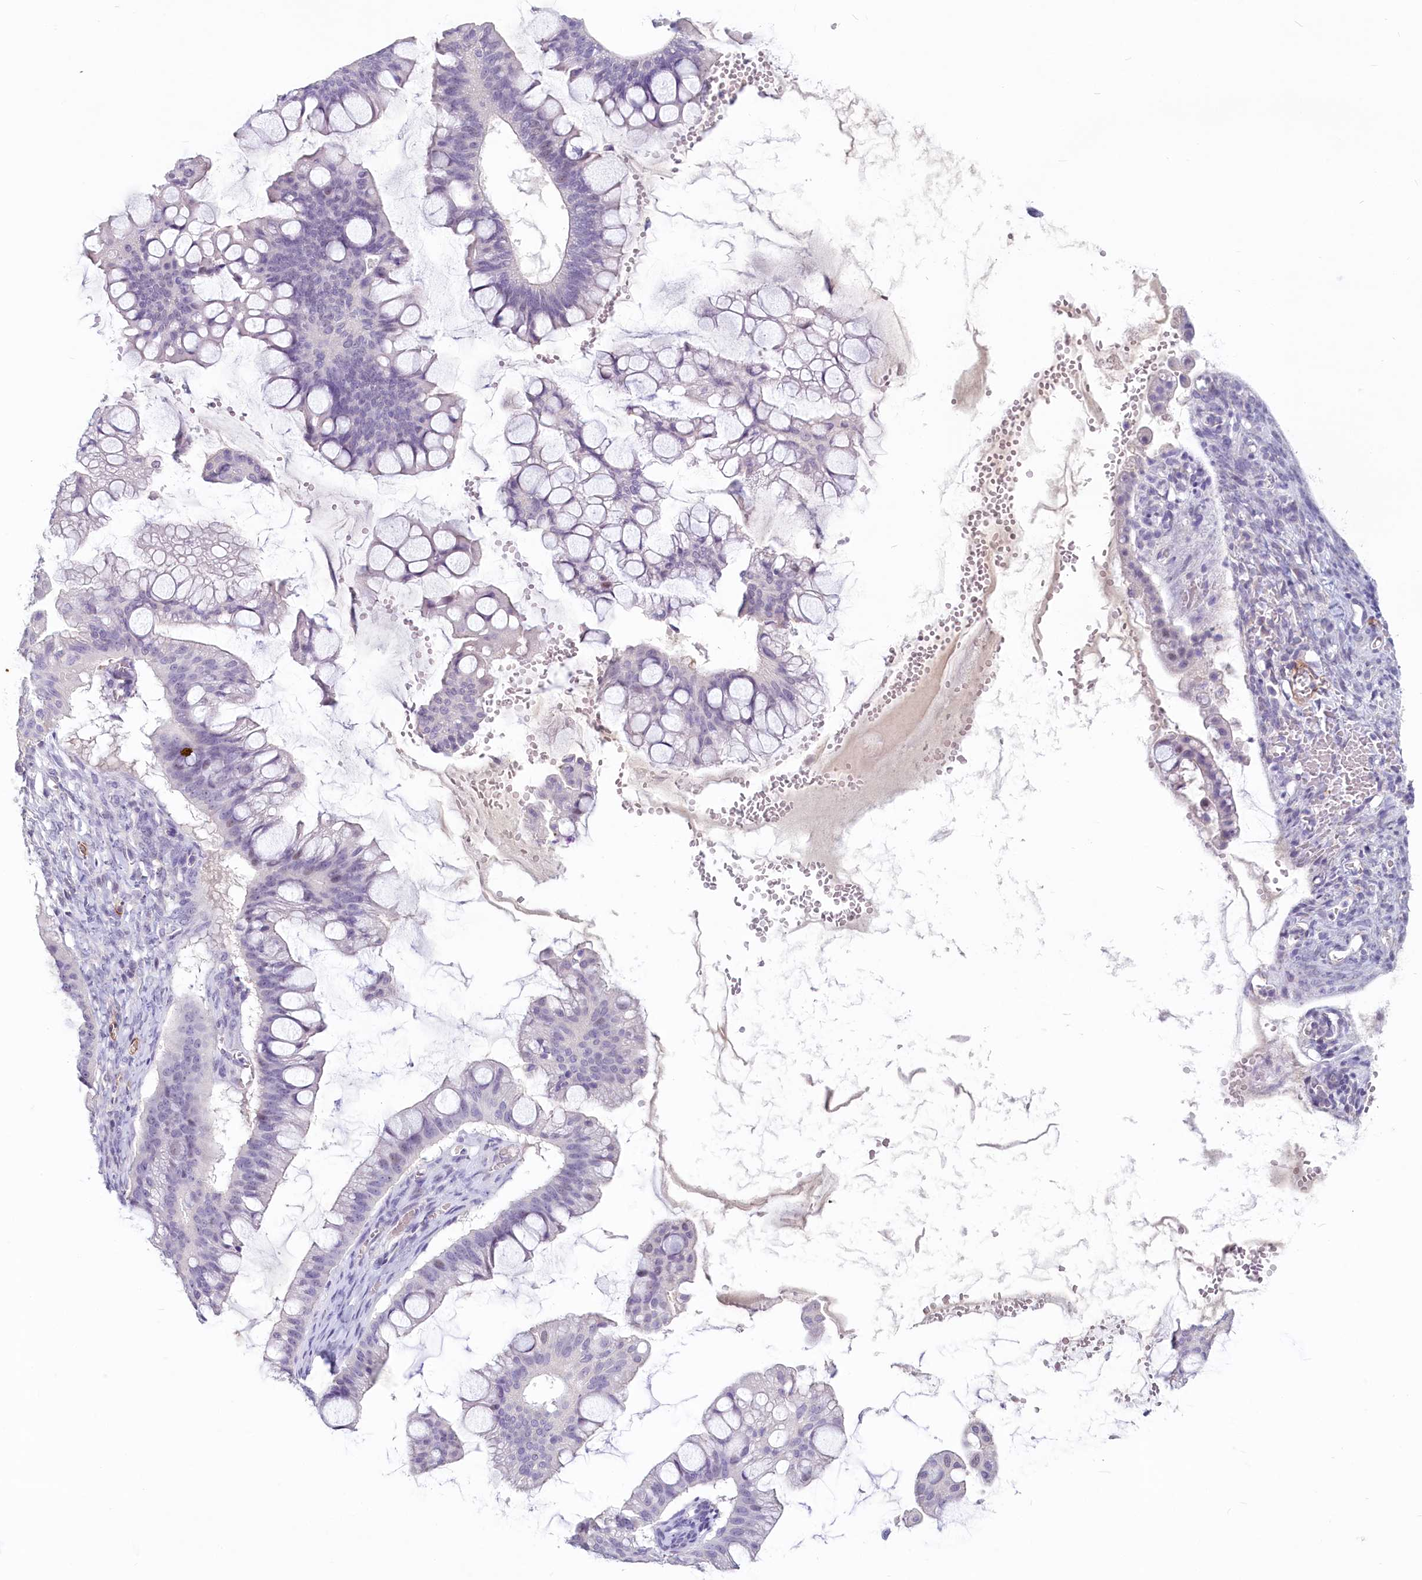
{"staining": {"intensity": "negative", "quantity": "none", "location": "none"}, "tissue": "ovarian cancer", "cell_type": "Tumor cells", "image_type": "cancer", "snomed": [{"axis": "morphology", "description": "Cystadenocarcinoma, mucinous, NOS"}, {"axis": "topography", "description": "Ovary"}], "caption": "This is a micrograph of immunohistochemistry staining of ovarian cancer, which shows no staining in tumor cells.", "gene": "PROCR", "patient": {"sex": "female", "age": 73}}